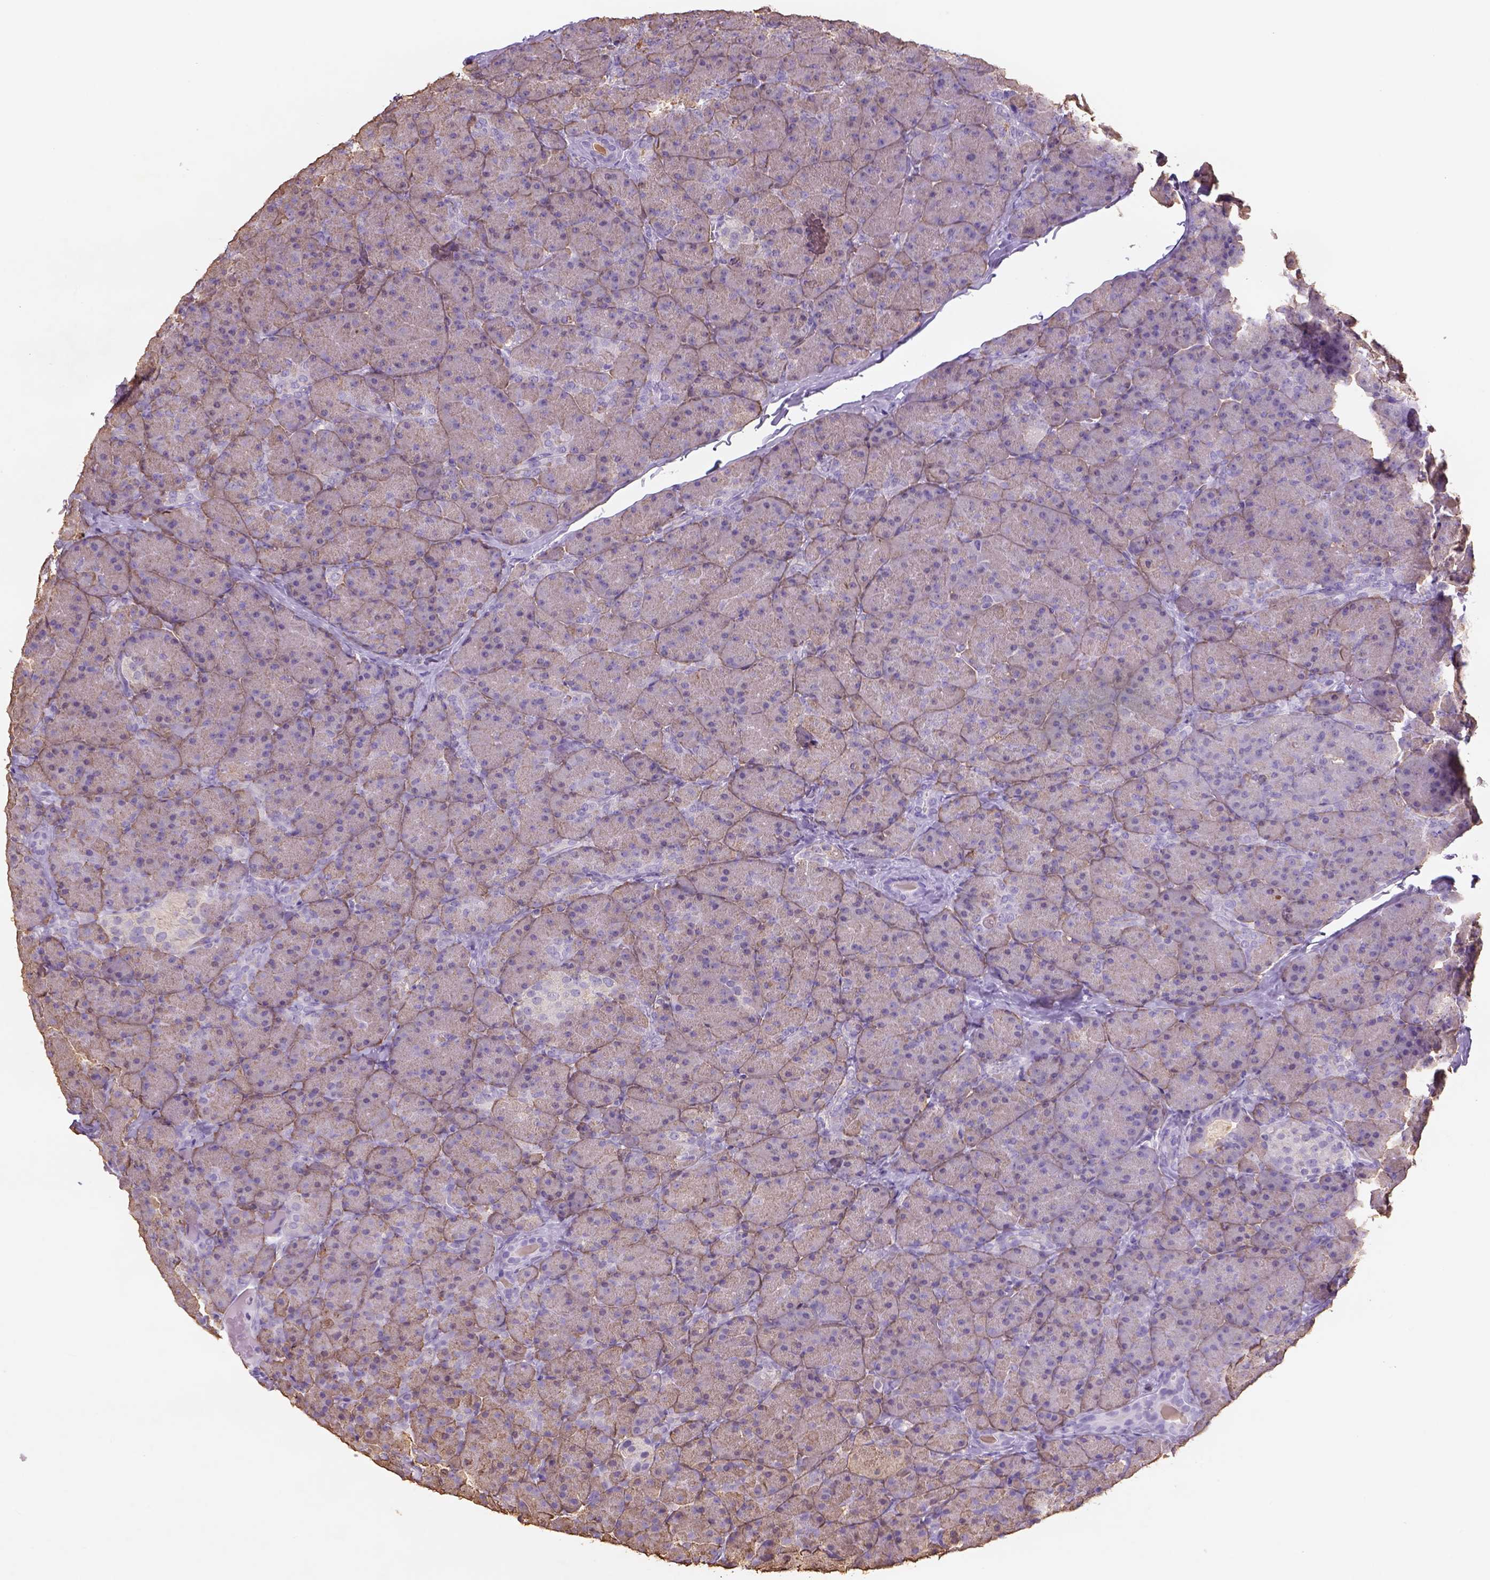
{"staining": {"intensity": "weak", "quantity": ">75%", "location": "cytoplasmic/membranous"}, "tissue": "pancreas", "cell_type": "Exocrine glandular cells", "image_type": "normal", "snomed": [{"axis": "morphology", "description": "Normal tissue, NOS"}, {"axis": "topography", "description": "Pancreas"}], "caption": "A low amount of weak cytoplasmic/membranous staining is seen in approximately >75% of exocrine glandular cells in unremarkable pancreas.", "gene": "NAALAD2", "patient": {"sex": "male", "age": 57}}